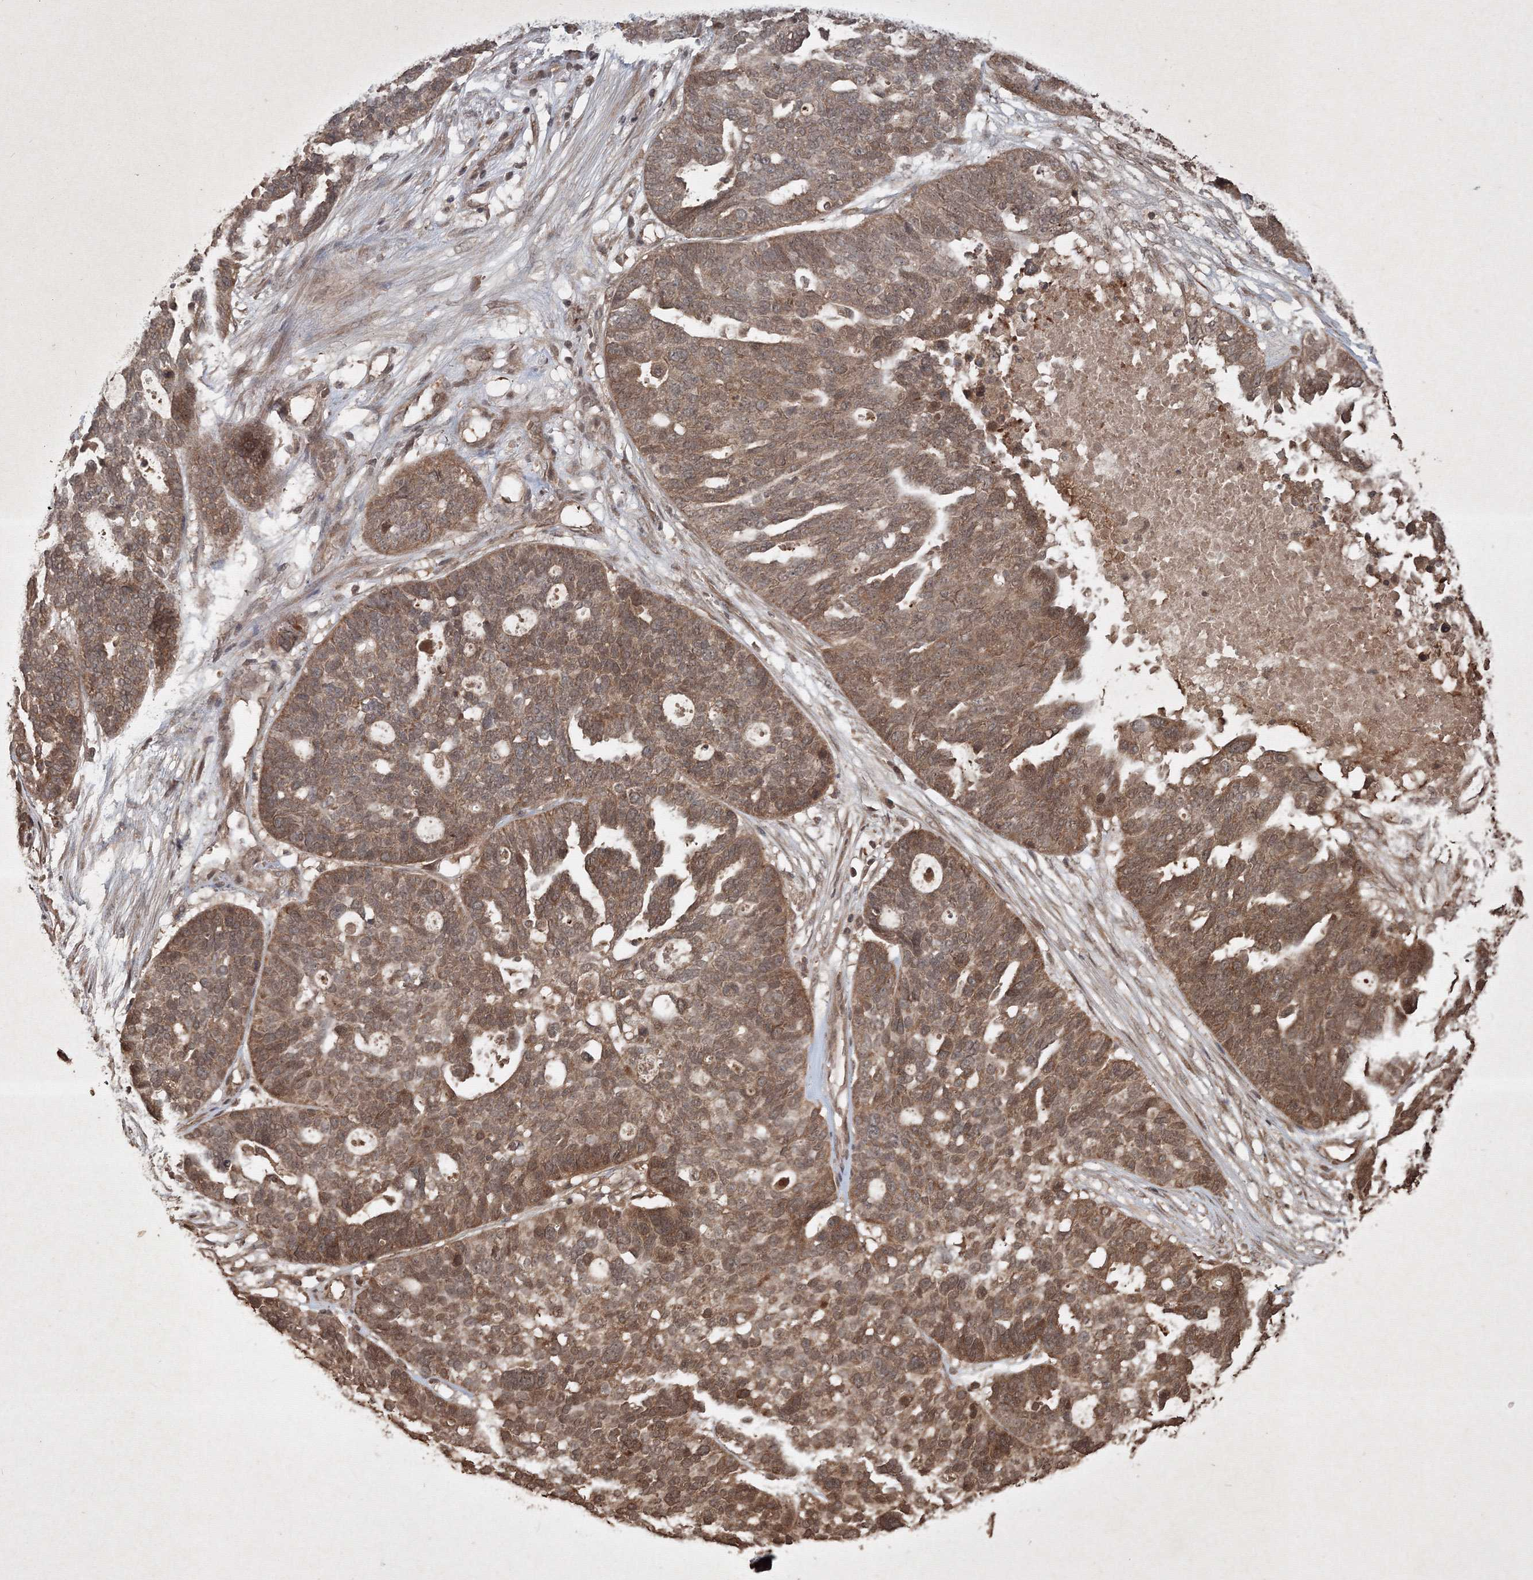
{"staining": {"intensity": "moderate", "quantity": ">75%", "location": "cytoplasmic/membranous"}, "tissue": "ovarian cancer", "cell_type": "Tumor cells", "image_type": "cancer", "snomed": [{"axis": "morphology", "description": "Cystadenocarcinoma, serous, NOS"}, {"axis": "topography", "description": "Ovary"}], "caption": "DAB immunohistochemical staining of human ovarian cancer shows moderate cytoplasmic/membranous protein expression in about >75% of tumor cells. Nuclei are stained in blue.", "gene": "PELI3", "patient": {"sex": "female", "age": 59}}